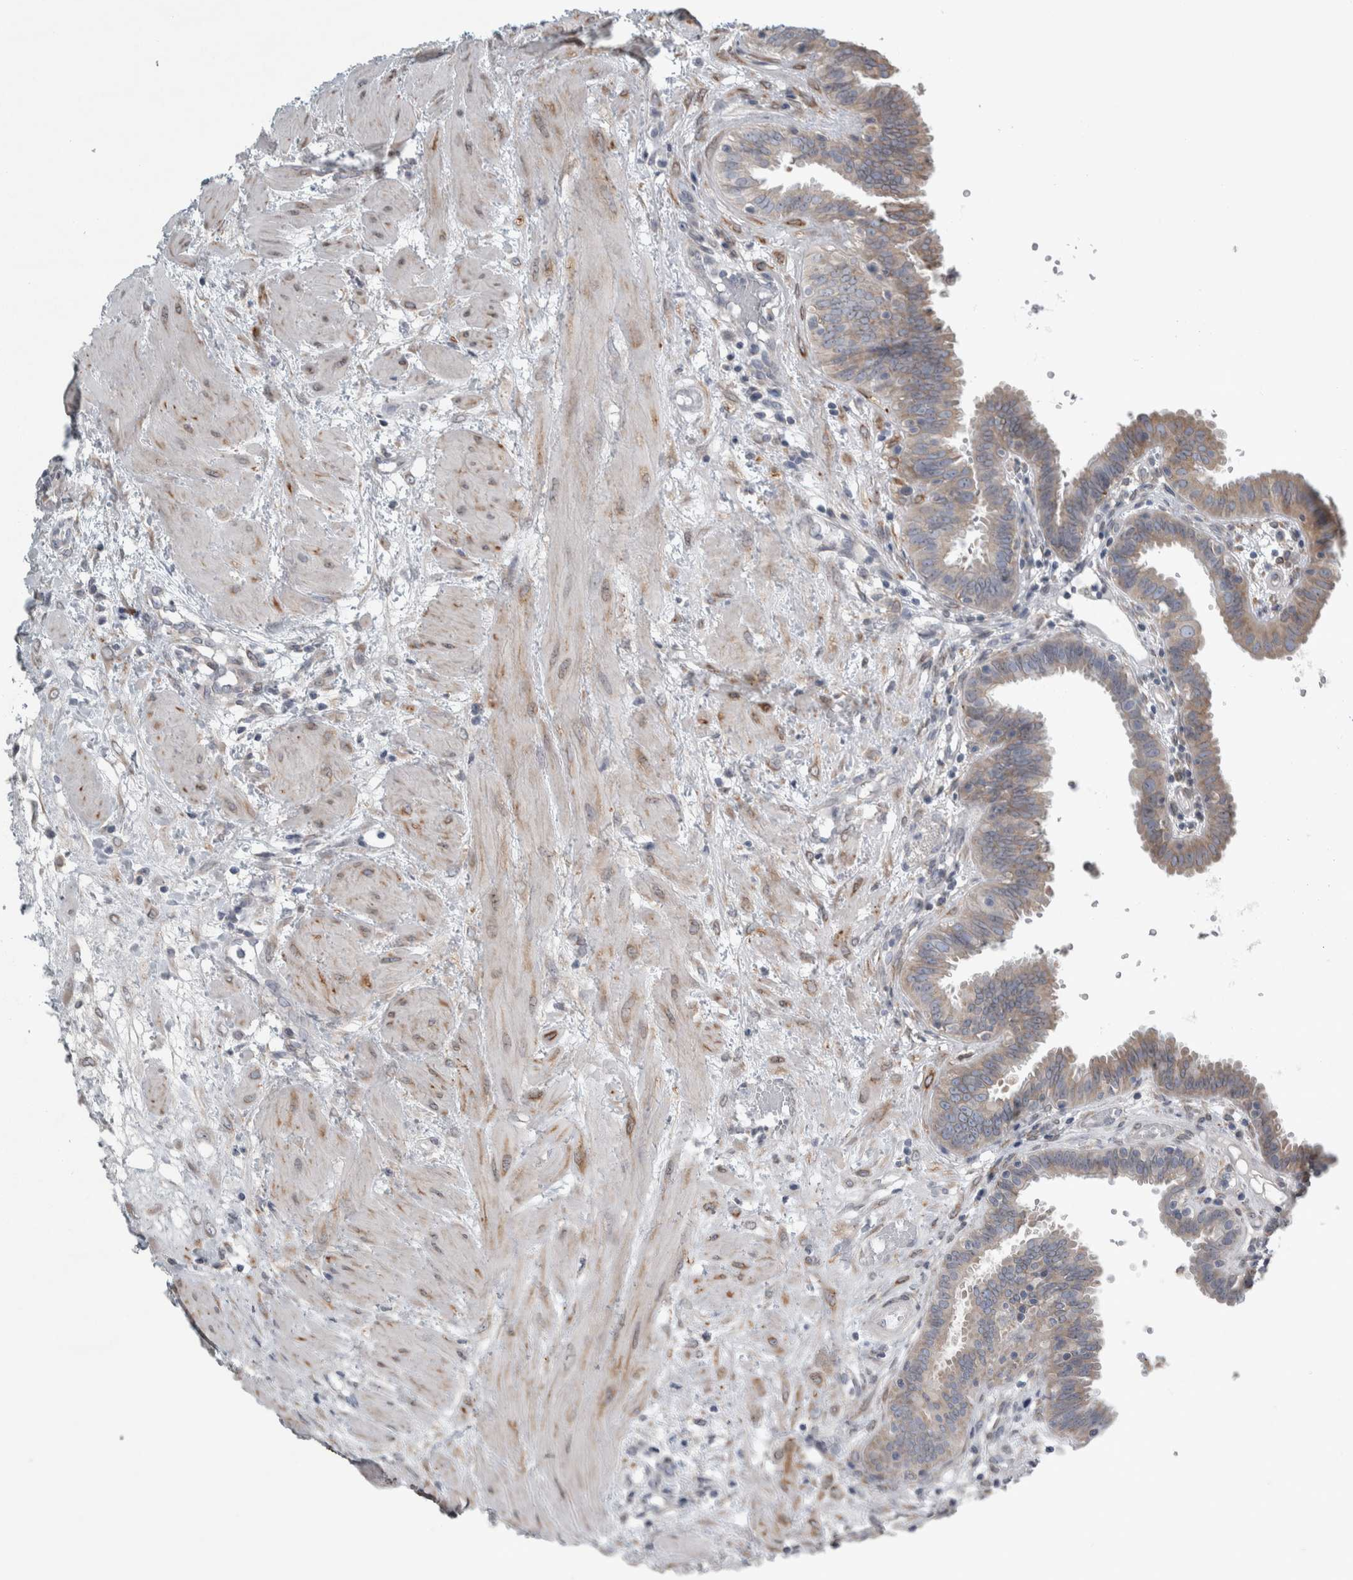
{"staining": {"intensity": "moderate", "quantity": "25%-75%", "location": "cytoplasmic/membranous"}, "tissue": "fallopian tube", "cell_type": "Glandular cells", "image_type": "normal", "snomed": [{"axis": "morphology", "description": "Normal tissue, NOS"}, {"axis": "topography", "description": "Fallopian tube"}, {"axis": "topography", "description": "Placenta"}], "caption": "Glandular cells reveal moderate cytoplasmic/membranous staining in approximately 25%-75% of cells in unremarkable fallopian tube. (DAB (3,3'-diaminobenzidine) IHC, brown staining for protein, blue staining for nuclei).", "gene": "SIGMAR1", "patient": {"sex": "female", "age": 32}}